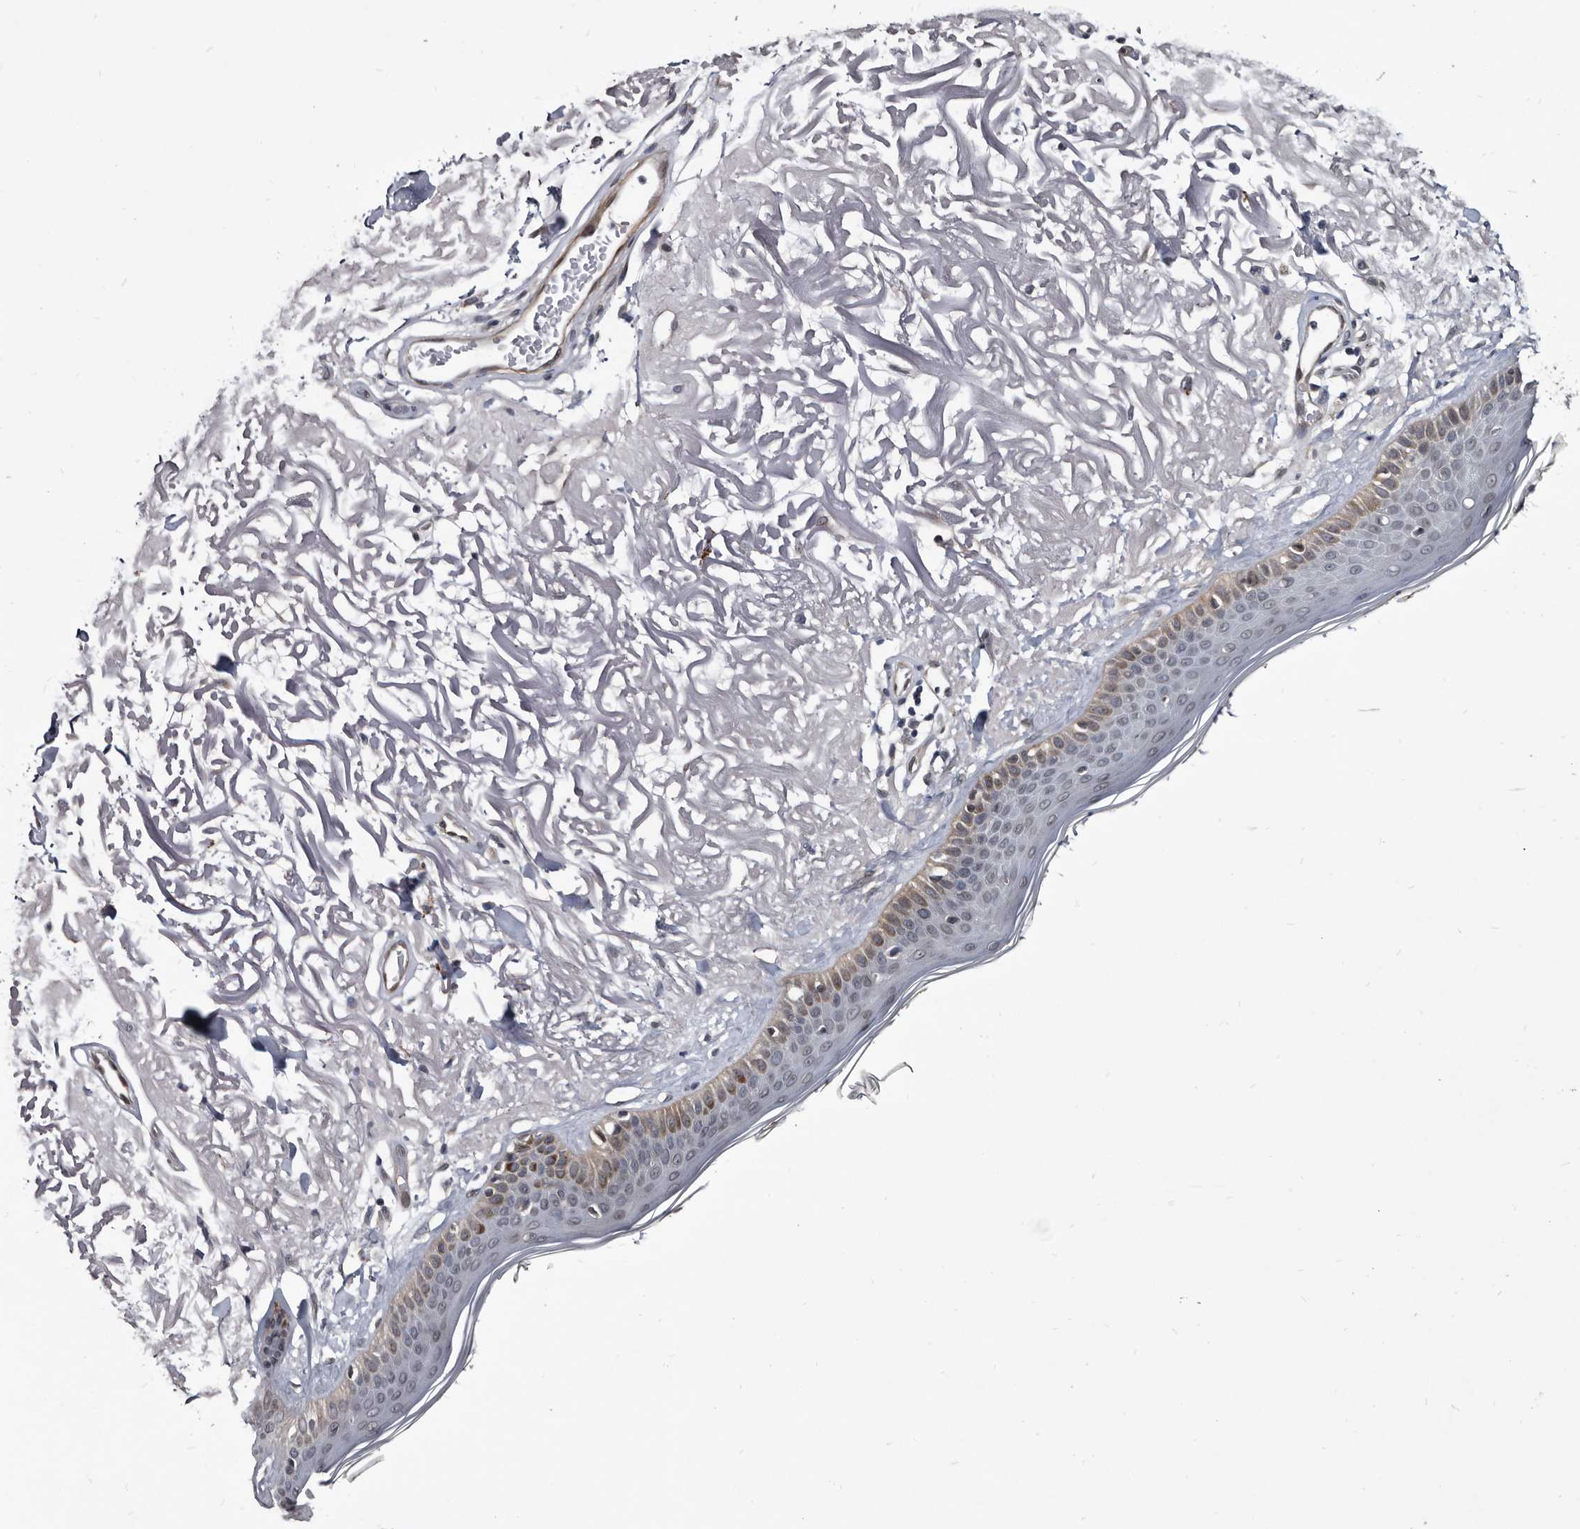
{"staining": {"intensity": "negative", "quantity": "none", "location": "none"}, "tissue": "skin", "cell_type": "Fibroblasts", "image_type": "normal", "snomed": [{"axis": "morphology", "description": "Normal tissue, NOS"}, {"axis": "topography", "description": "Skin"}, {"axis": "topography", "description": "Skeletal muscle"}], "caption": "A micrograph of human skin is negative for staining in fibroblasts. (Brightfield microscopy of DAB immunohistochemistry (IHC) at high magnification).", "gene": "PROM1", "patient": {"sex": "male", "age": 83}}